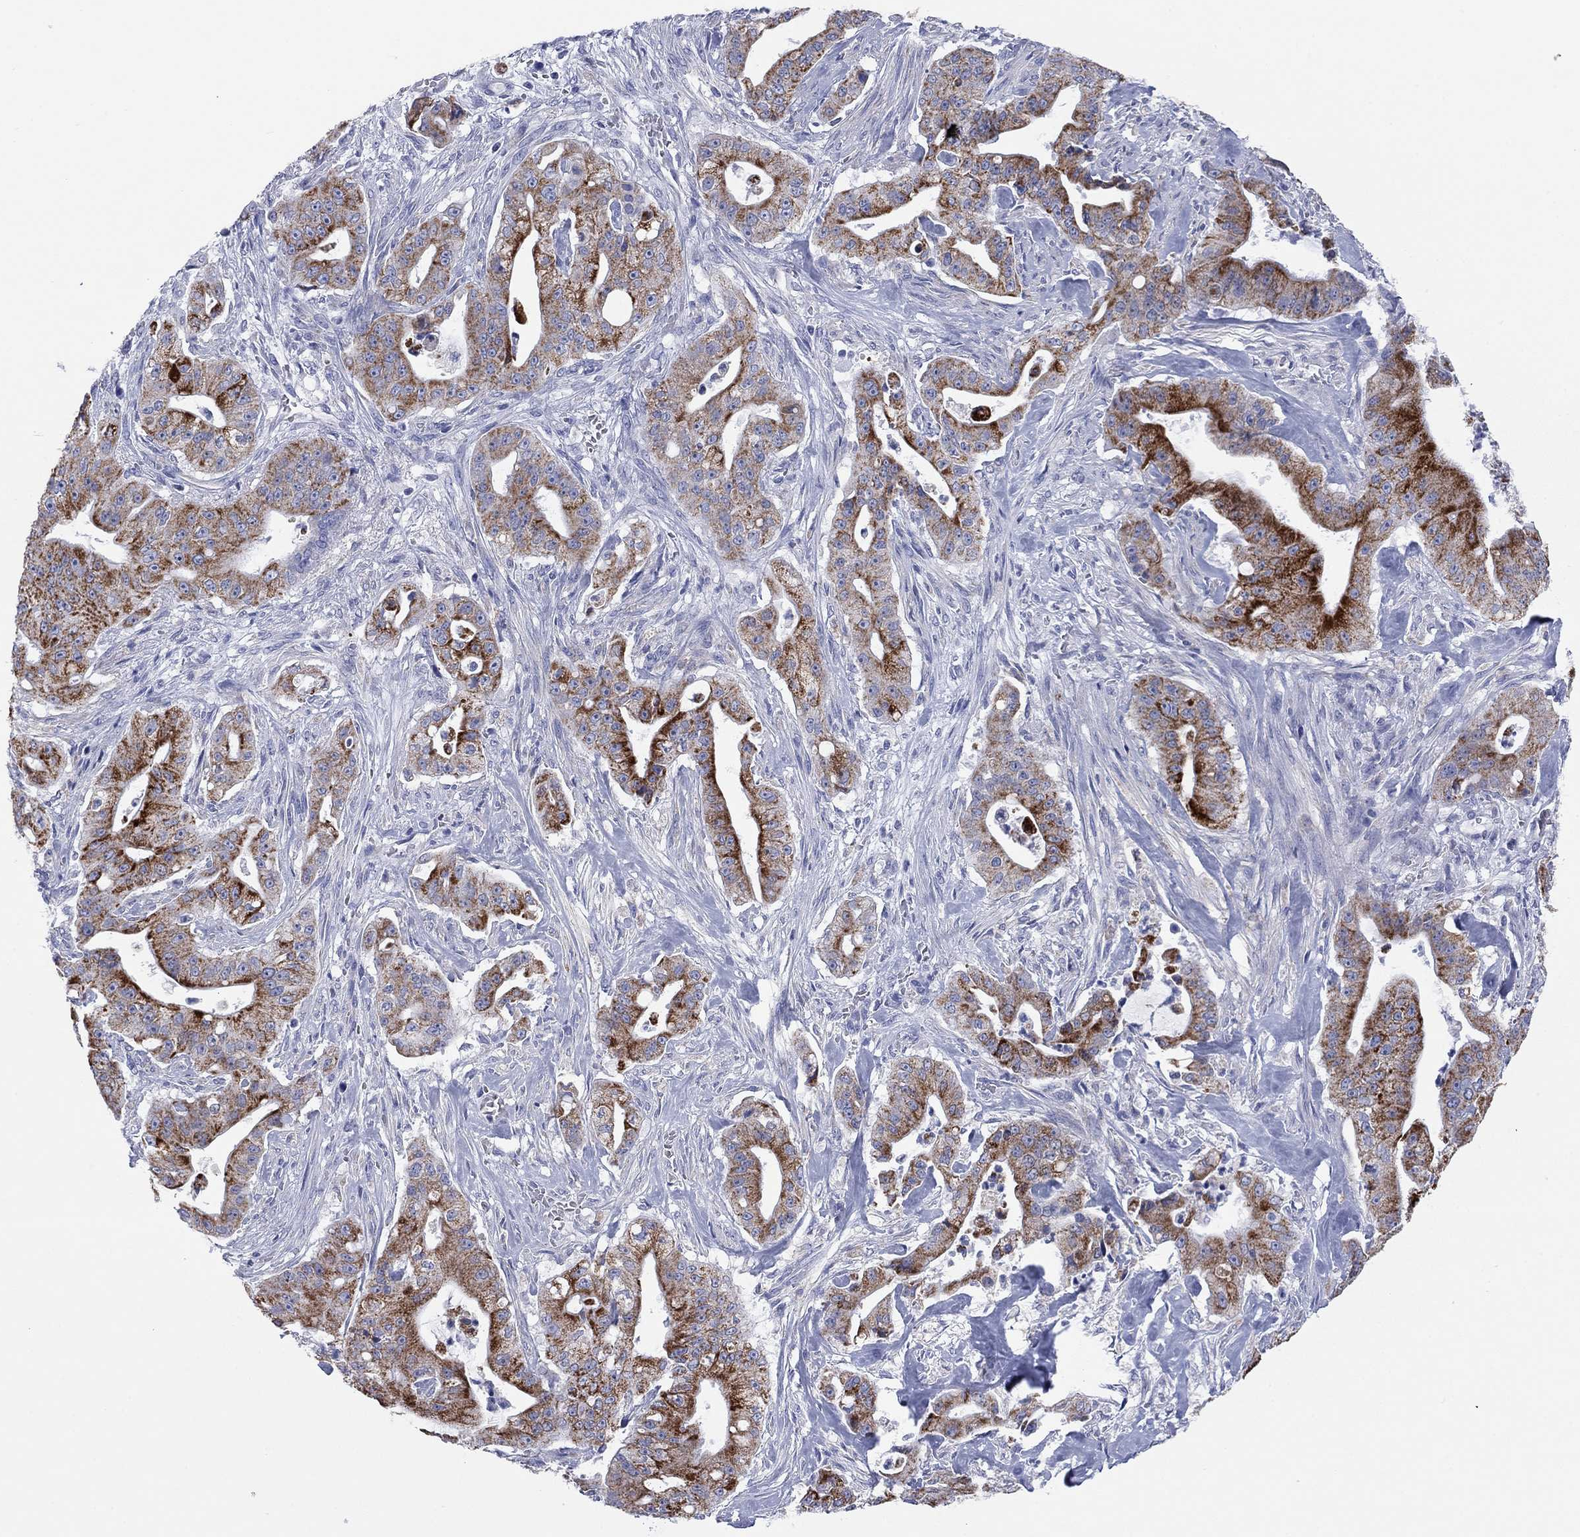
{"staining": {"intensity": "strong", "quantity": "25%-75%", "location": "cytoplasmic/membranous"}, "tissue": "pancreatic cancer", "cell_type": "Tumor cells", "image_type": "cancer", "snomed": [{"axis": "morphology", "description": "Normal tissue, NOS"}, {"axis": "morphology", "description": "Inflammation, NOS"}, {"axis": "morphology", "description": "Adenocarcinoma, NOS"}, {"axis": "topography", "description": "Pancreas"}], "caption": "About 25%-75% of tumor cells in pancreatic adenocarcinoma display strong cytoplasmic/membranous protein positivity as visualized by brown immunohistochemical staining.", "gene": "MGST3", "patient": {"sex": "male", "age": 57}}